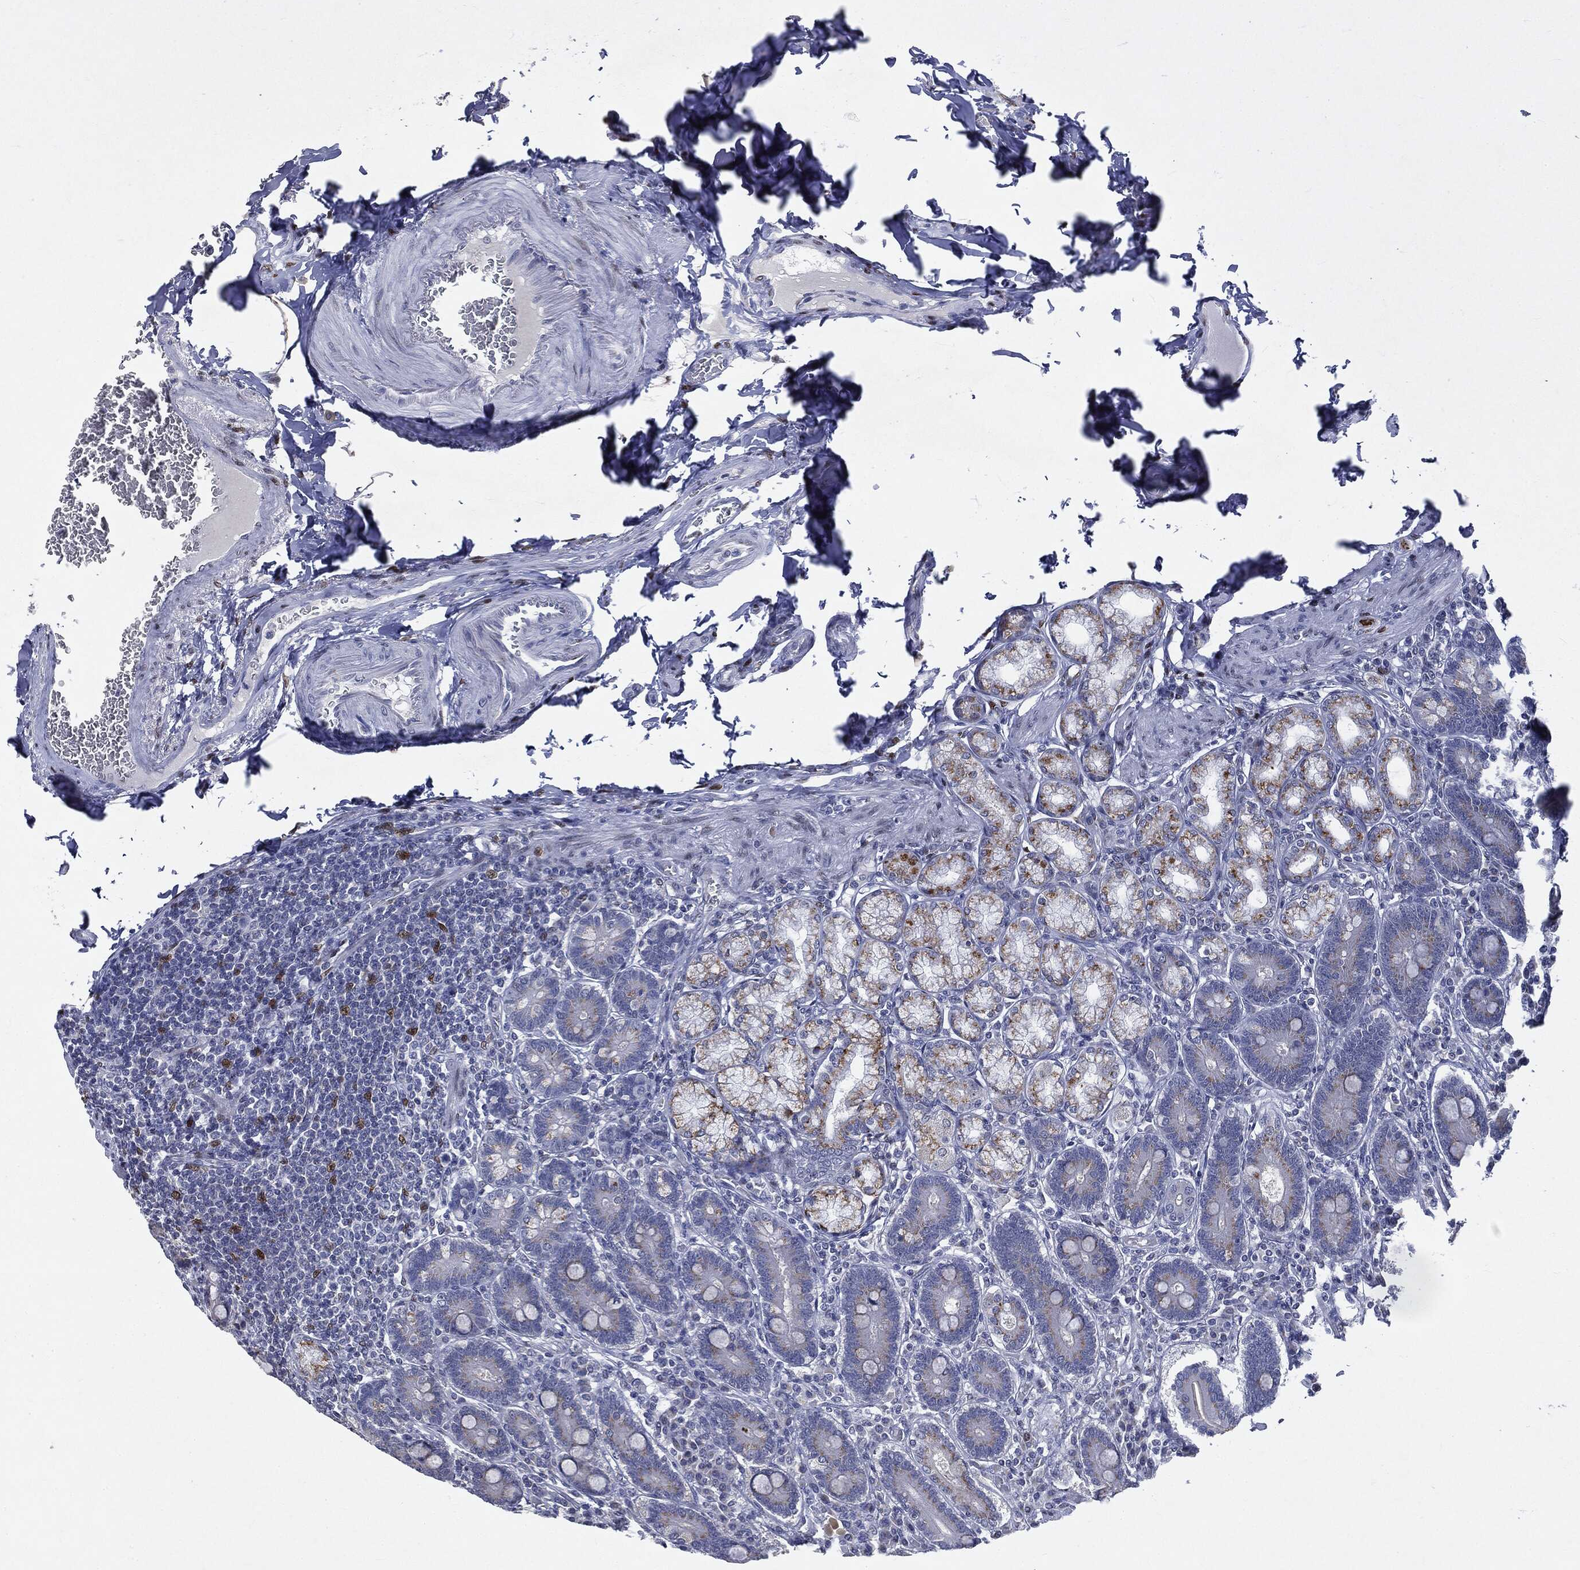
{"staining": {"intensity": "moderate", "quantity": "<25%", "location": "cytoplasmic/membranous"}, "tissue": "duodenum", "cell_type": "Glandular cells", "image_type": "normal", "snomed": [{"axis": "morphology", "description": "Normal tissue, NOS"}, {"axis": "topography", "description": "Duodenum"}], "caption": "Protein expression by immunohistochemistry reveals moderate cytoplasmic/membranous positivity in approximately <25% of glandular cells in unremarkable duodenum. (DAB = brown stain, brightfield microscopy at high magnification).", "gene": "CASD1", "patient": {"sex": "female", "age": 62}}